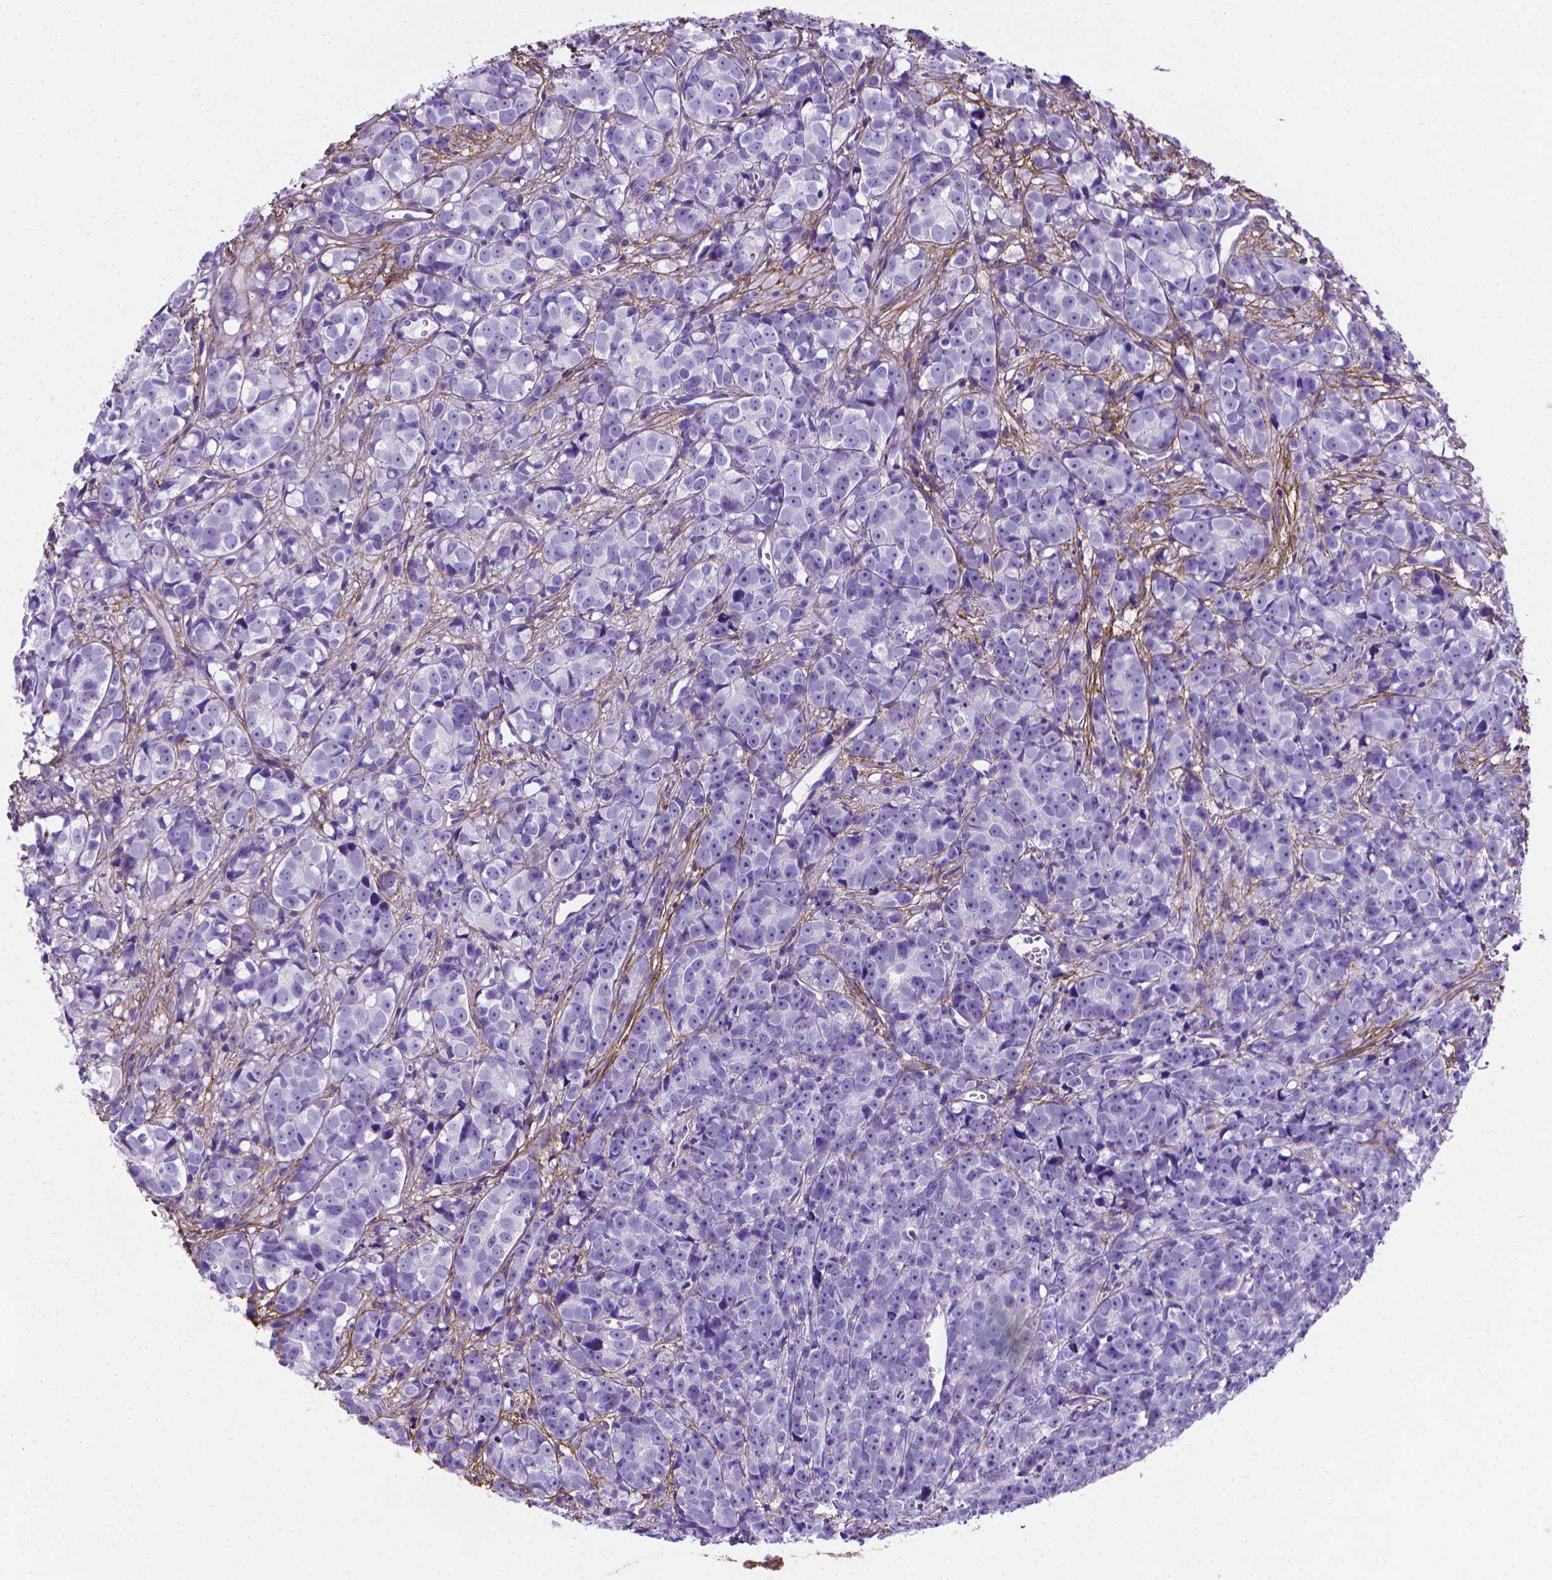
{"staining": {"intensity": "negative", "quantity": "none", "location": "none"}, "tissue": "prostate cancer", "cell_type": "Tumor cells", "image_type": "cancer", "snomed": [{"axis": "morphology", "description": "Adenocarcinoma, High grade"}, {"axis": "topography", "description": "Prostate"}], "caption": "High power microscopy micrograph of an immunohistochemistry histopathology image of prostate cancer (adenocarcinoma (high-grade)), revealing no significant expression in tumor cells. Nuclei are stained in blue.", "gene": "MFAP2", "patient": {"sex": "male", "age": 77}}